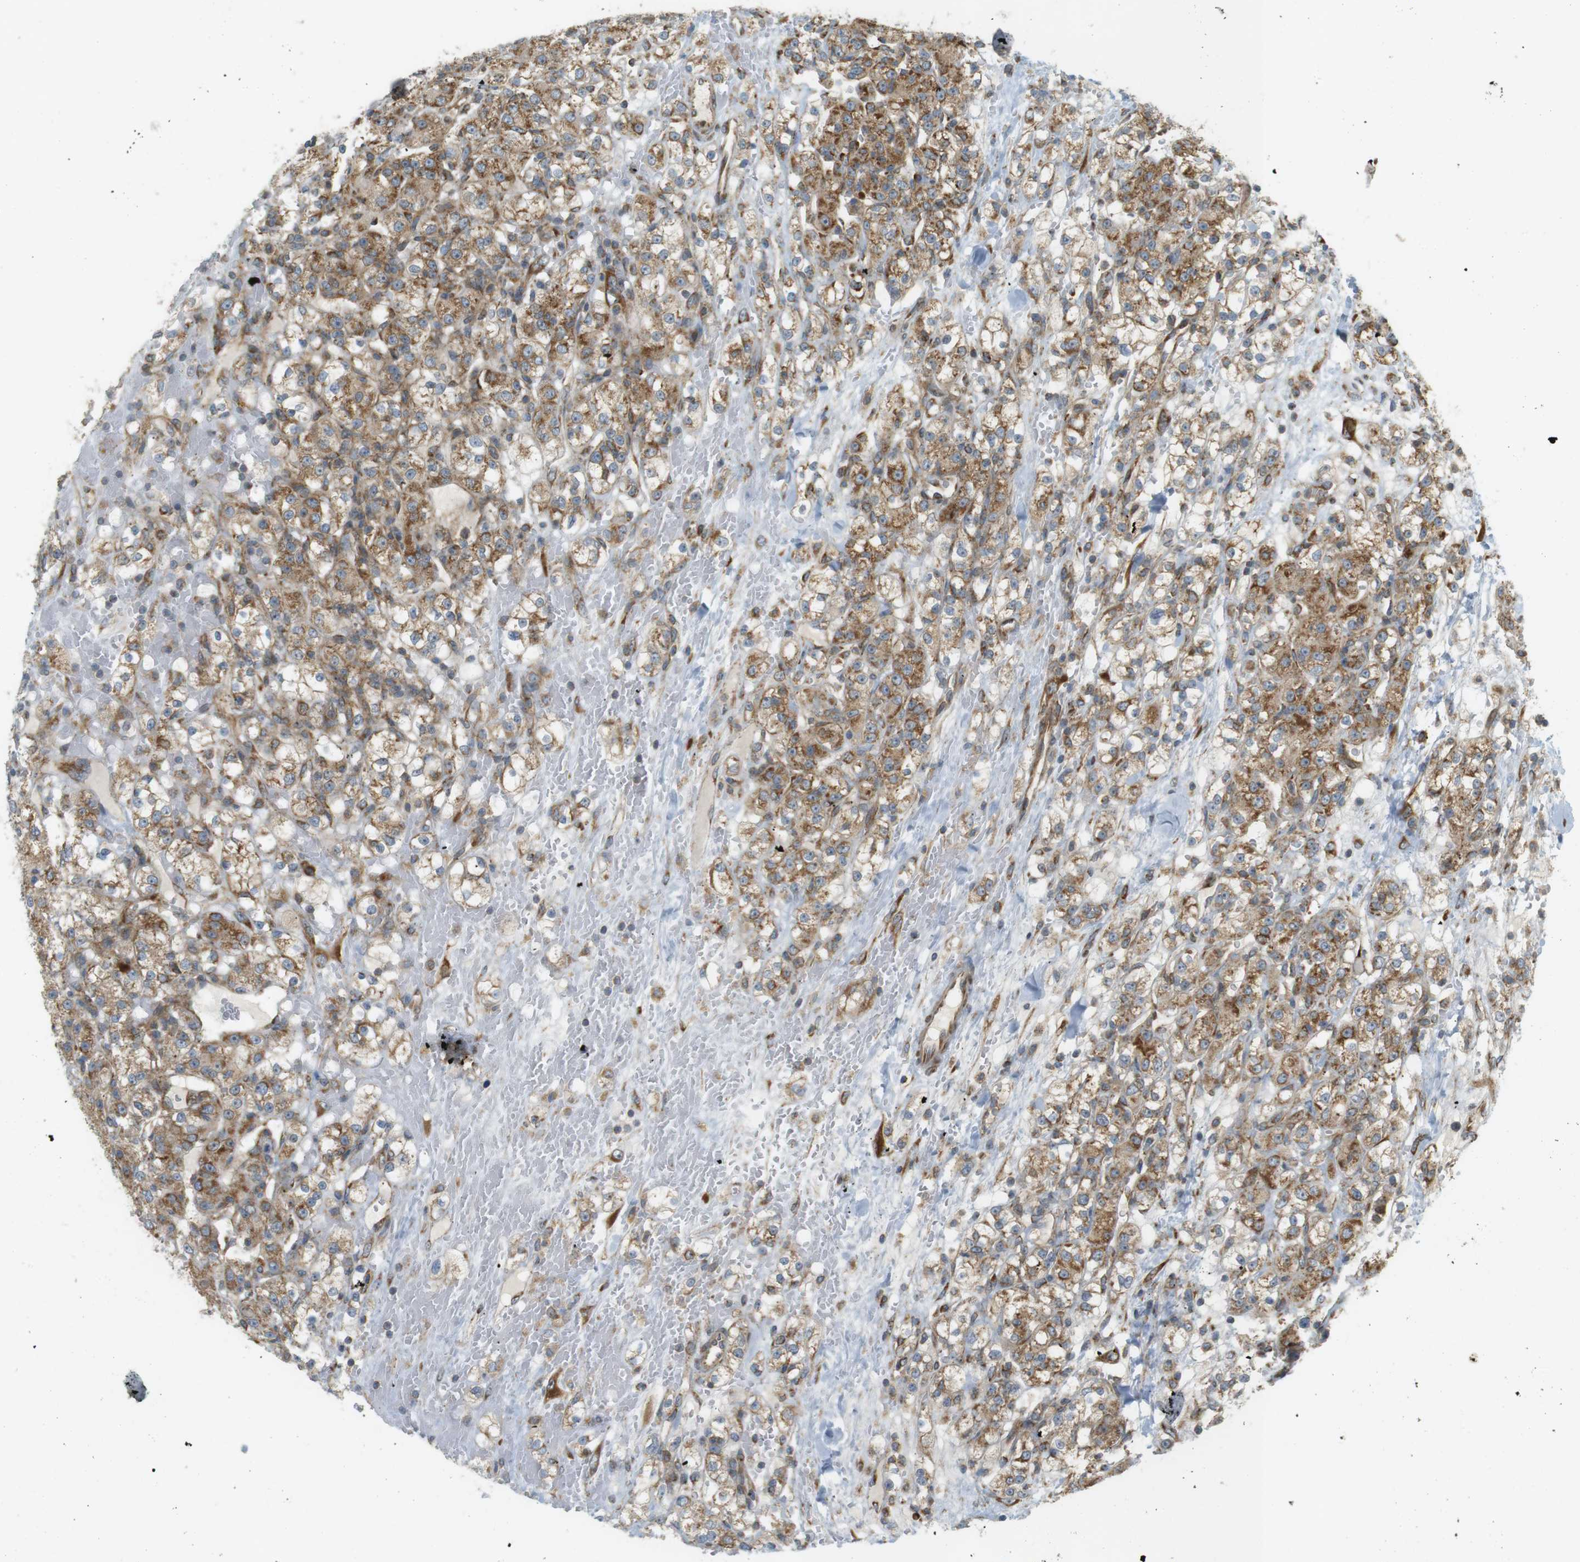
{"staining": {"intensity": "moderate", "quantity": ">75%", "location": "cytoplasmic/membranous"}, "tissue": "renal cancer", "cell_type": "Tumor cells", "image_type": "cancer", "snomed": [{"axis": "morphology", "description": "Normal tissue, NOS"}, {"axis": "morphology", "description": "Adenocarcinoma, NOS"}, {"axis": "topography", "description": "Kidney"}], "caption": "Protein expression analysis of human adenocarcinoma (renal) reveals moderate cytoplasmic/membranous expression in approximately >75% of tumor cells.", "gene": "SLC41A1", "patient": {"sex": "male", "age": 61}}